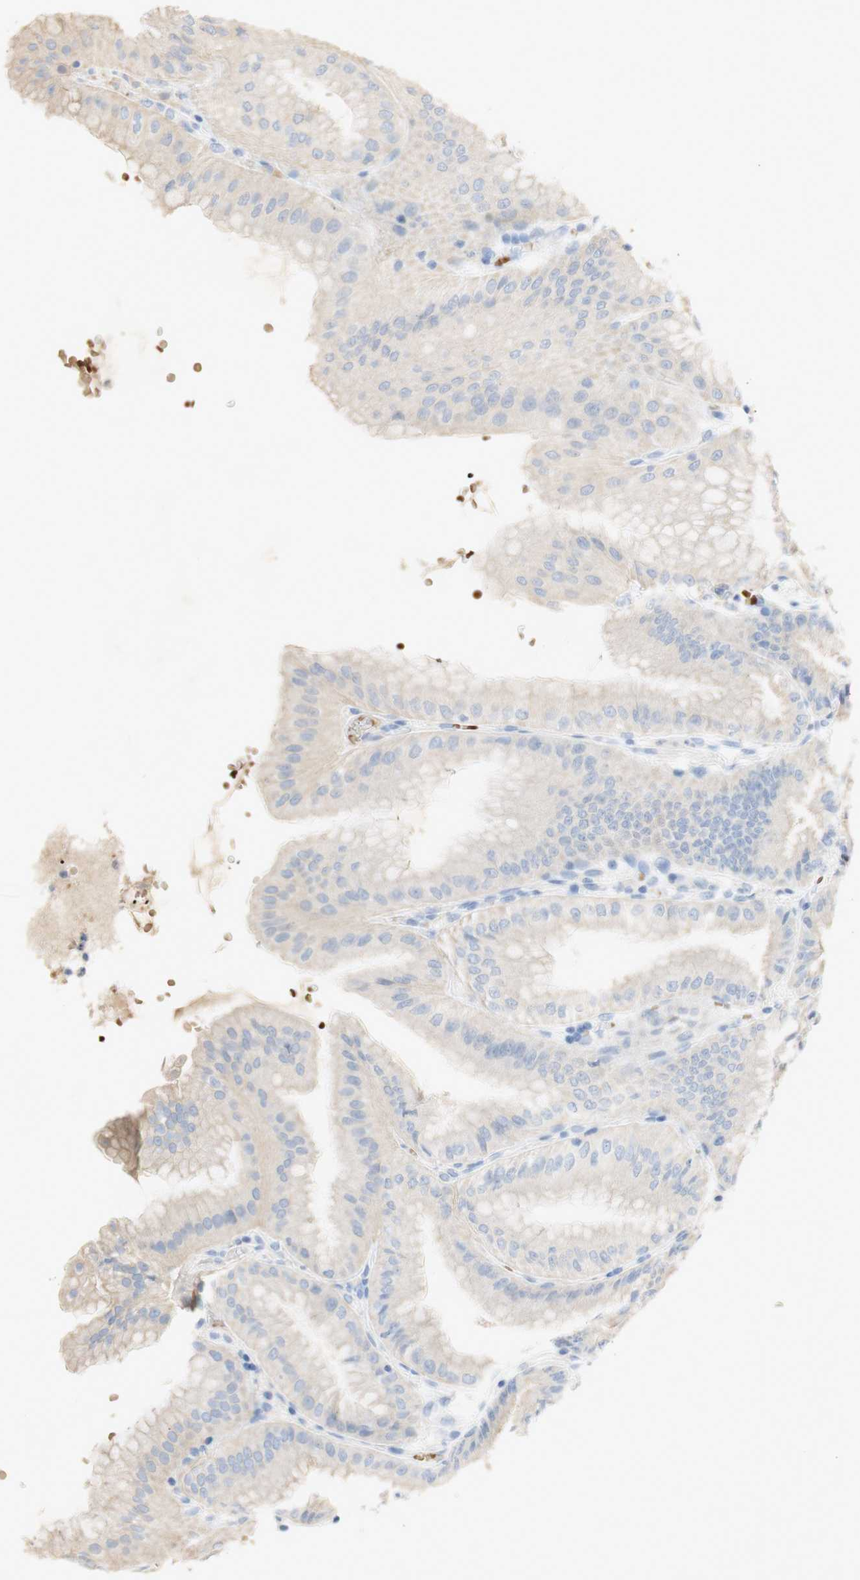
{"staining": {"intensity": "weak", "quantity": "<25%", "location": "cytoplasmic/membranous"}, "tissue": "stomach", "cell_type": "Glandular cells", "image_type": "normal", "snomed": [{"axis": "morphology", "description": "Normal tissue, NOS"}, {"axis": "topography", "description": "Stomach, lower"}], "caption": "Immunohistochemical staining of benign stomach exhibits no significant expression in glandular cells. (Stains: DAB (3,3'-diaminobenzidine) IHC with hematoxylin counter stain, Microscopy: brightfield microscopy at high magnification).", "gene": "EPO", "patient": {"sex": "male", "age": 71}}